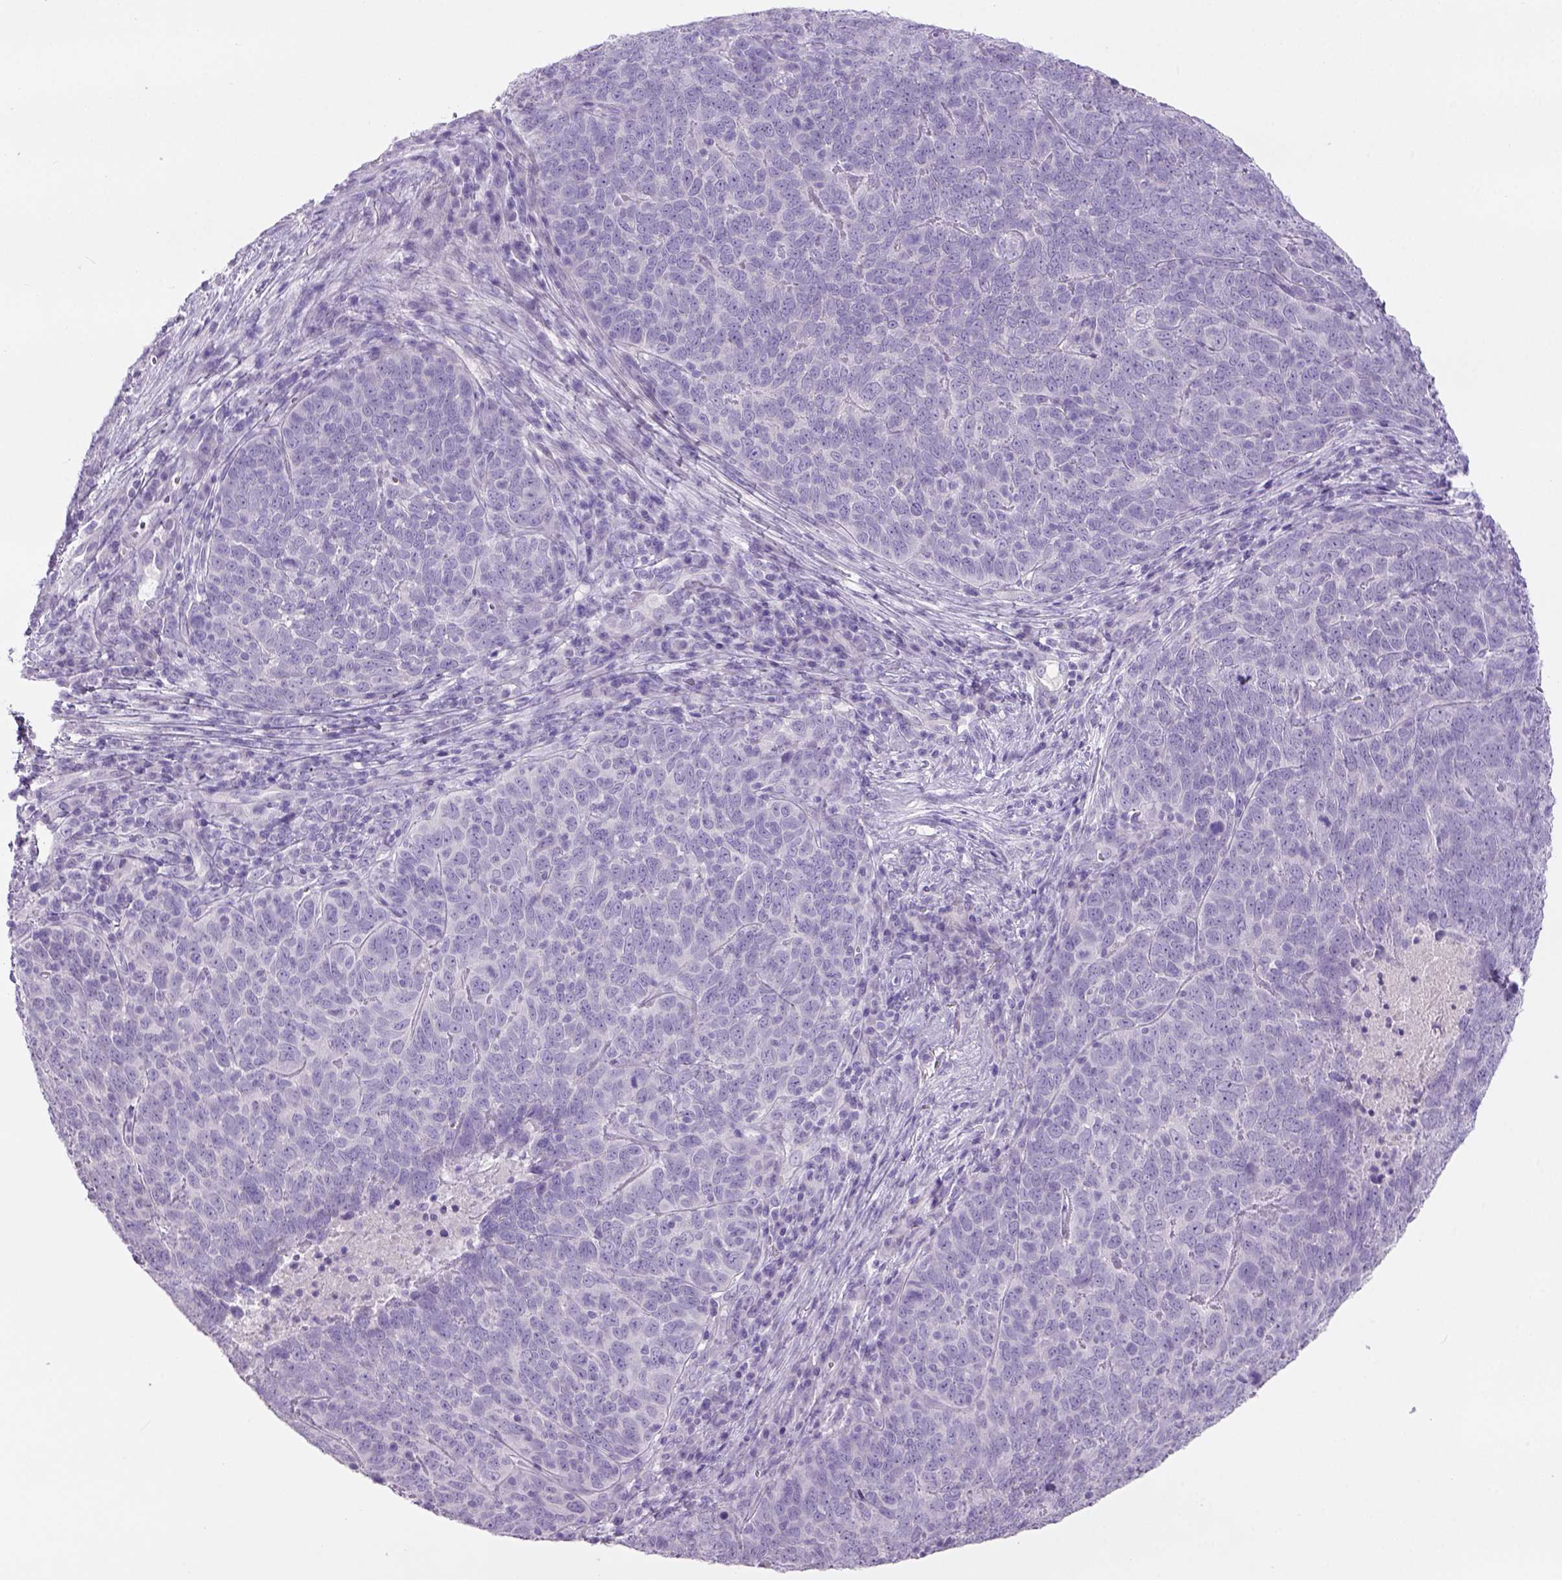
{"staining": {"intensity": "negative", "quantity": "none", "location": "none"}, "tissue": "skin cancer", "cell_type": "Tumor cells", "image_type": "cancer", "snomed": [{"axis": "morphology", "description": "Squamous cell carcinoma, NOS"}, {"axis": "topography", "description": "Skin"}, {"axis": "topography", "description": "Anal"}], "caption": "Immunohistochemical staining of skin cancer (squamous cell carcinoma) exhibits no significant staining in tumor cells.", "gene": "TENM4", "patient": {"sex": "female", "age": 51}}